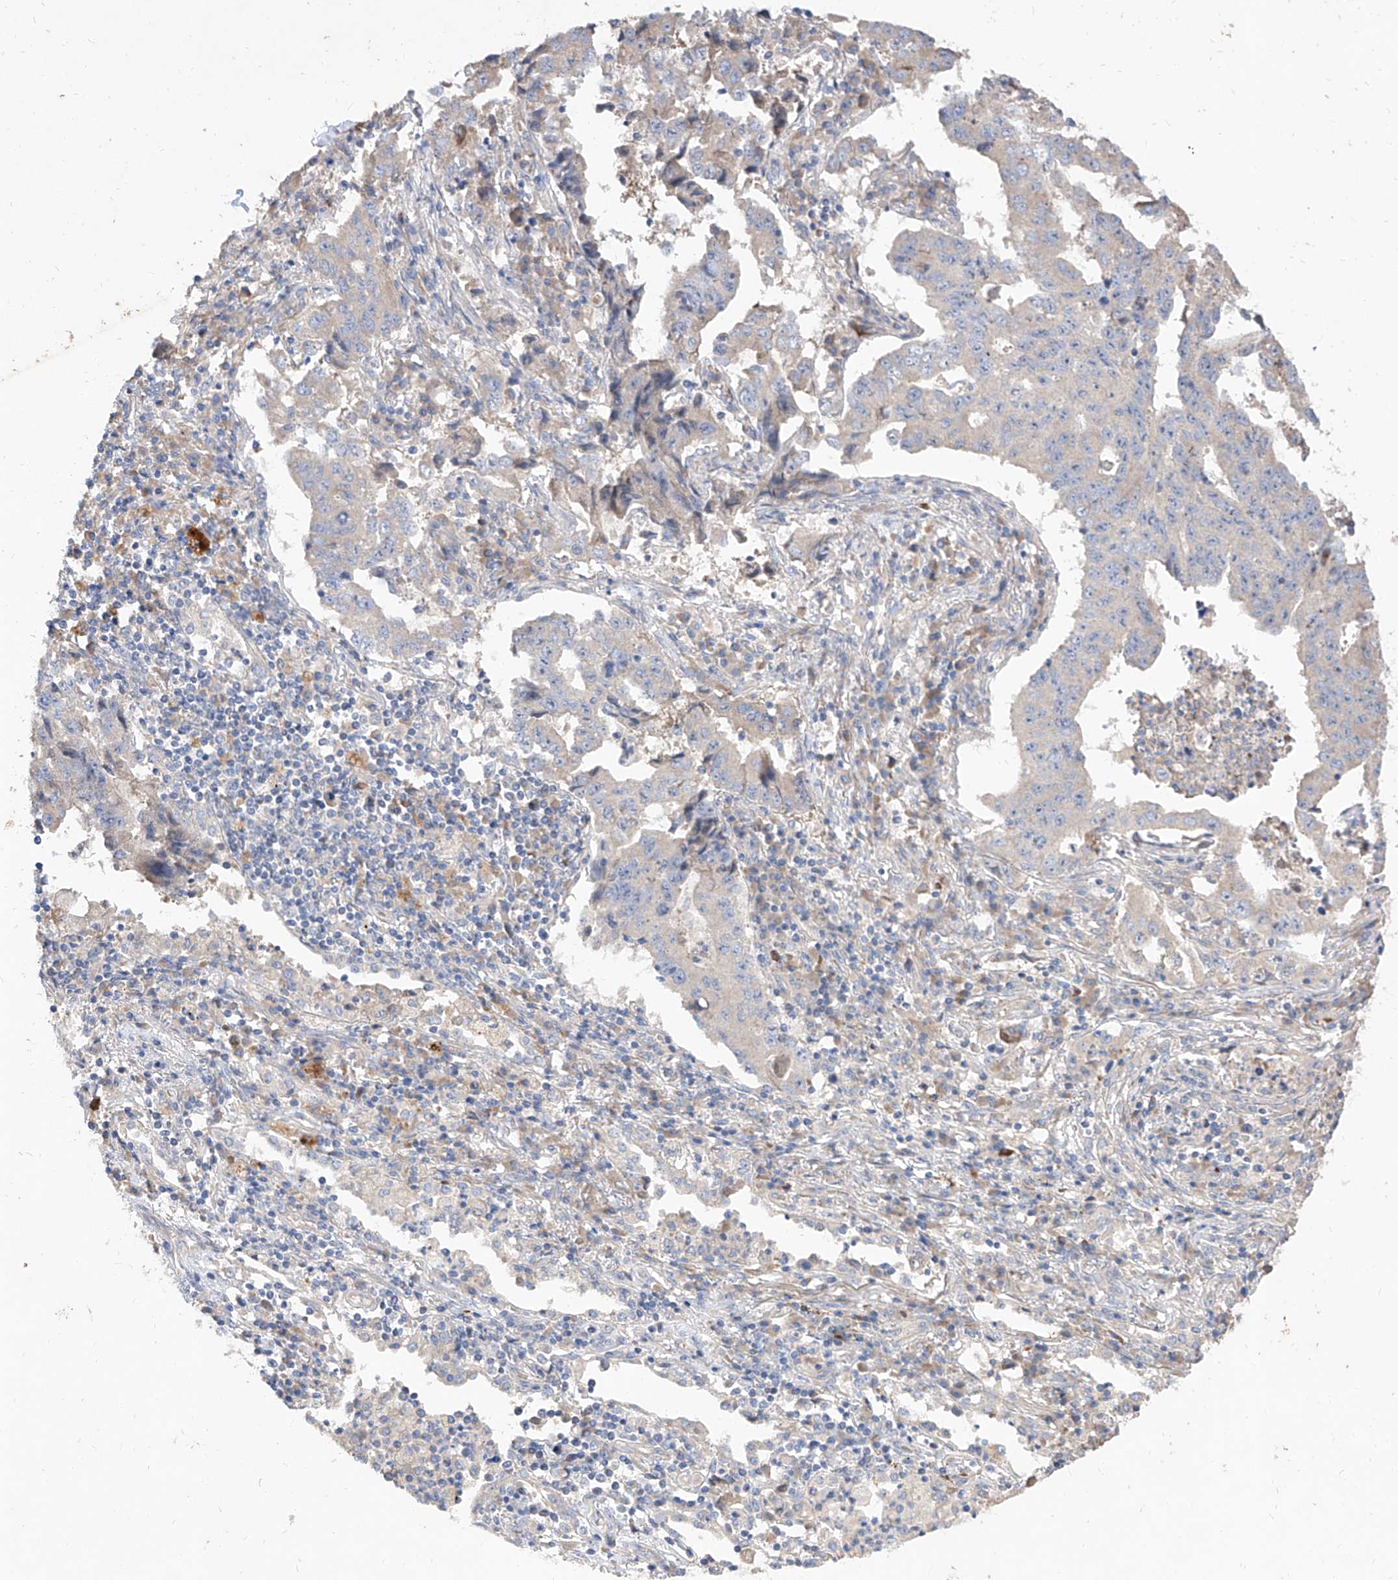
{"staining": {"intensity": "negative", "quantity": "none", "location": "none"}, "tissue": "lung cancer", "cell_type": "Tumor cells", "image_type": "cancer", "snomed": [{"axis": "morphology", "description": "Adenocarcinoma, NOS"}, {"axis": "topography", "description": "Lung"}], "caption": "A high-resolution image shows IHC staining of adenocarcinoma (lung), which displays no significant staining in tumor cells.", "gene": "DIRAS3", "patient": {"sex": "female", "age": 51}}